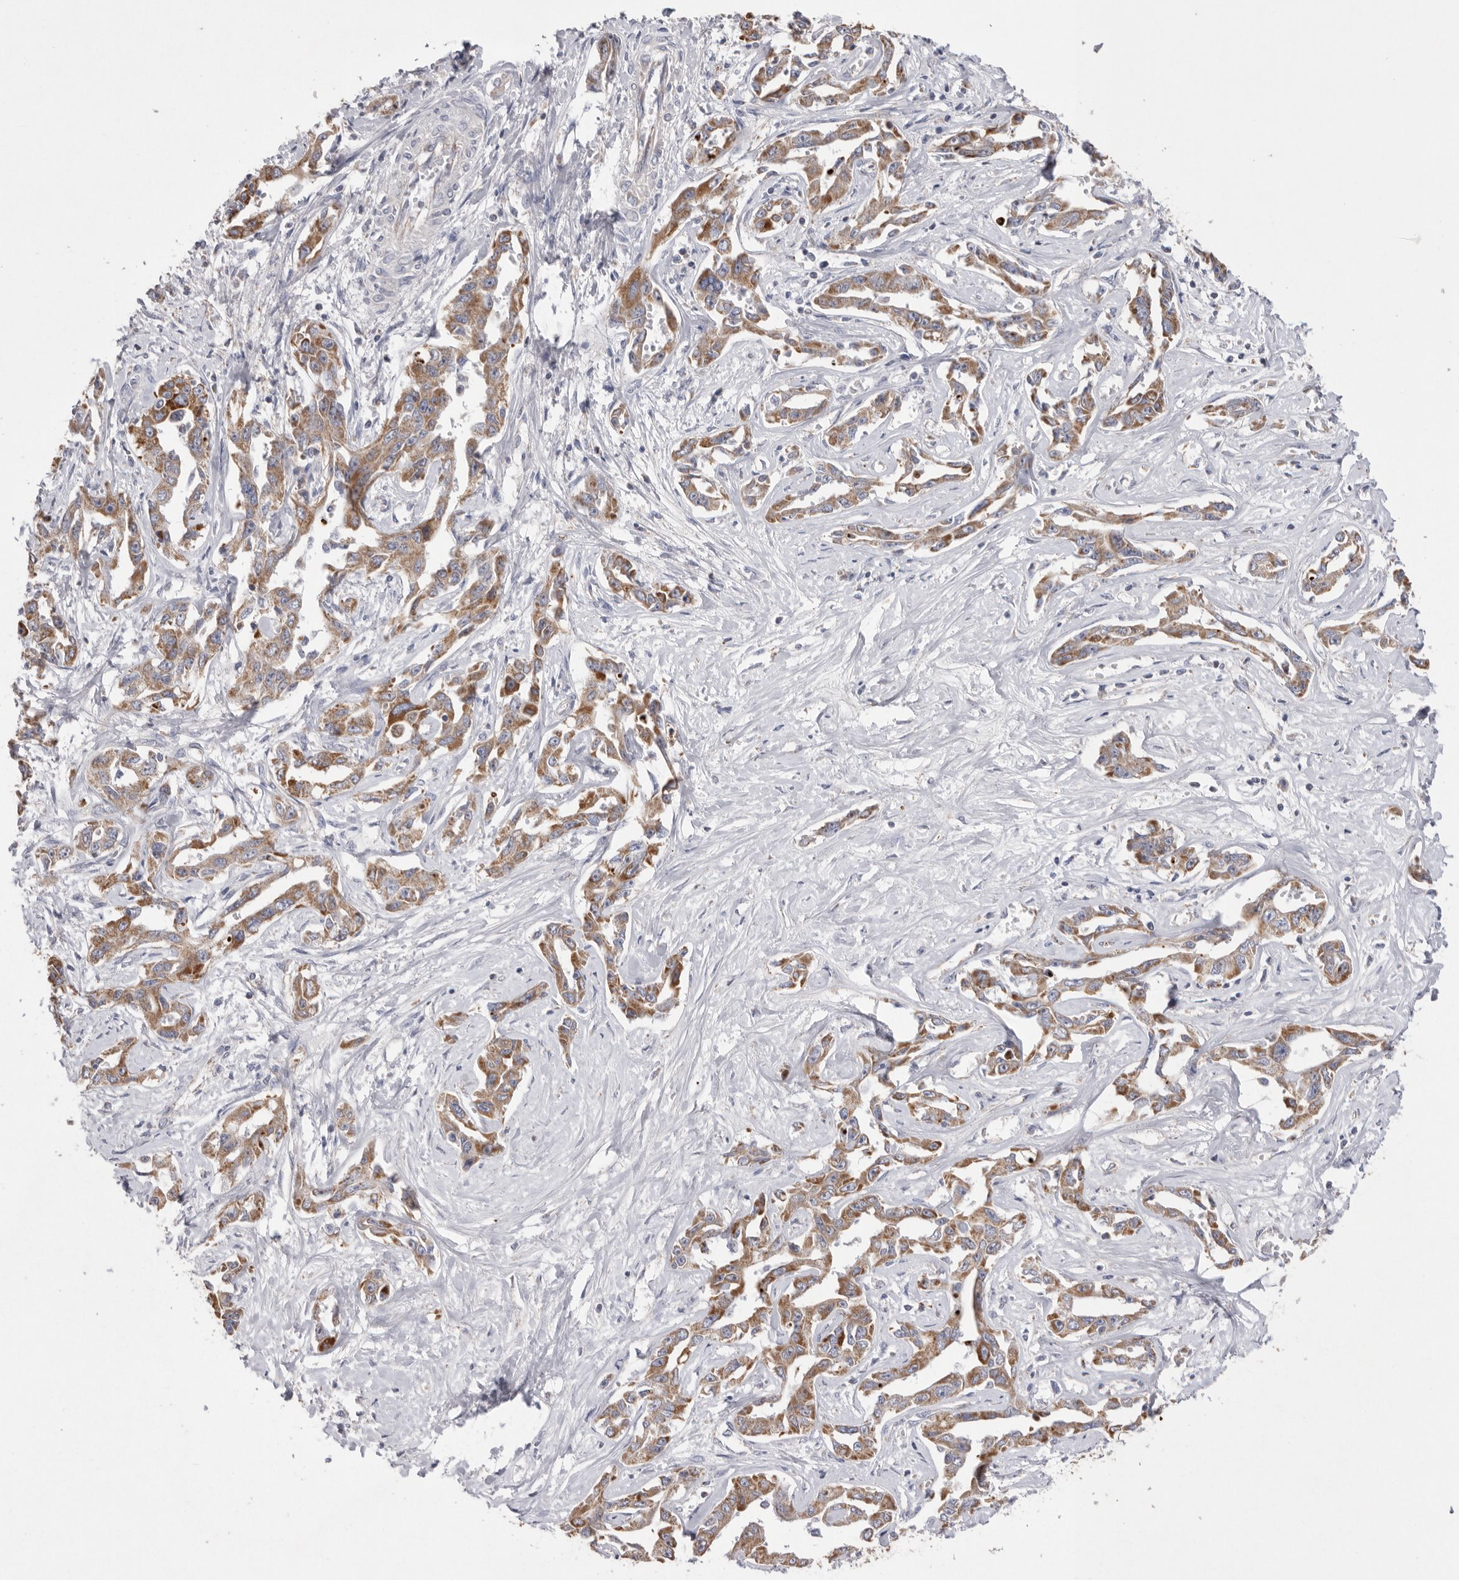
{"staining": {"intensity": "moderate", "quantity": ">75%", "location": "cytoplasmic/membranous"}, "tissue": "liver cancer", "cell_type": "Tumor cells", "image_type": "cancer", "snomed": [{"axis": "morphology", "description": "Cholangiocarcinoma"}, {"axis": "topography", "description": "Liver"}], "caption": "Liver cholangiocarcinoma tissue exhibits moderate cytoplasmic/membranous positivity in about >75% of tumor cells", "gene": "VDAC3", "patient": {"sex": "male", "age": 59}}